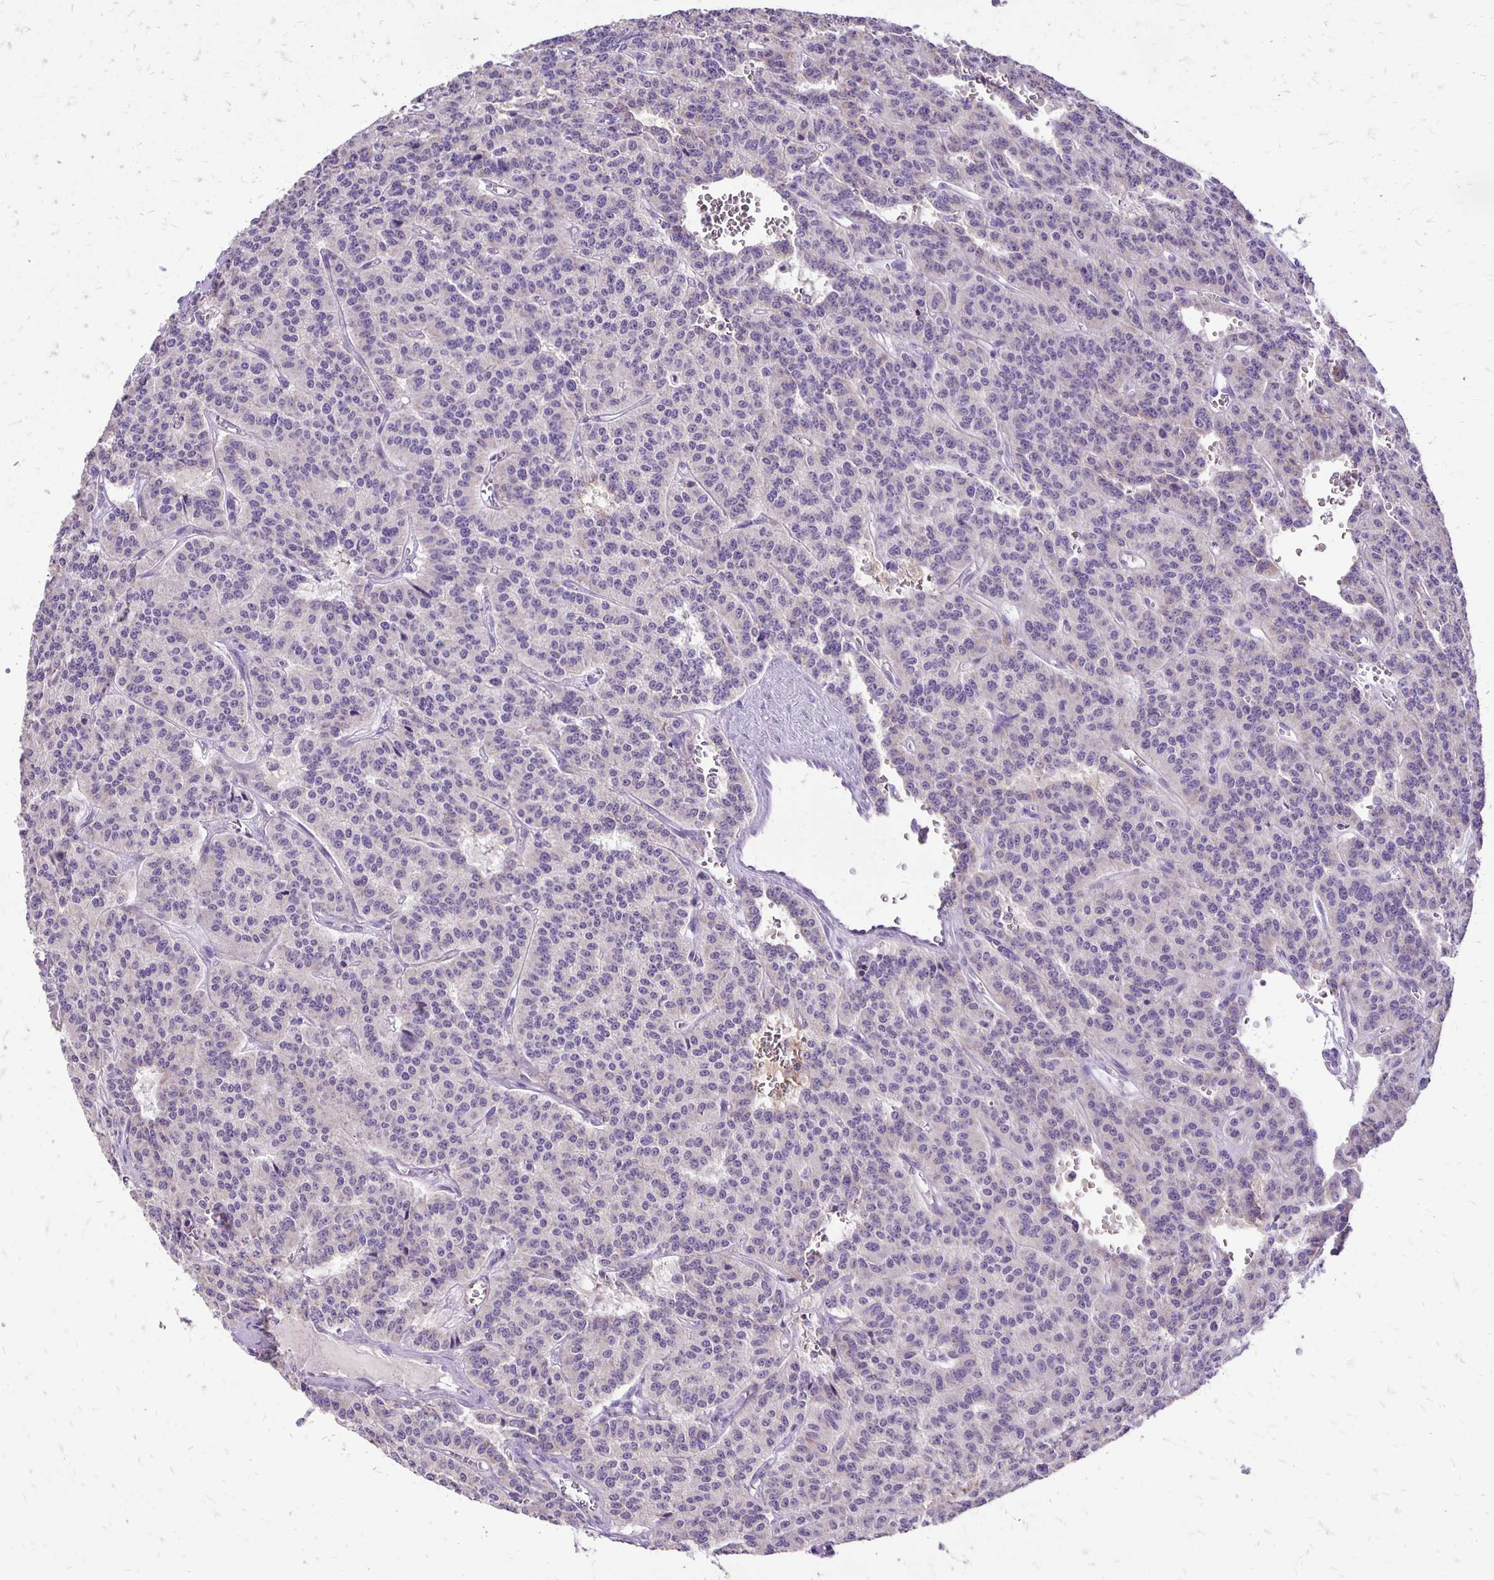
{"staining": {"intensity": "weak", "quantity": "<25%", "location": "cytoplasmic/membranous"}, "tissue": "carcinoid", "cell_type": "Tumor cells", "image_type": "cancer", "snomed": [{"axis": "morphology", "description": "Carcinoid, malignant, NOS"}, {"axis": "topography", "description": "Lung"}], "caption": "An immunohistochemistry (IHC) image of malignant carcinoid is shown. There is no staining in tumor cells of malignant carcinoid.", "gene": "ANKRD45", "patient": {"sex": "female", "age": 71}}